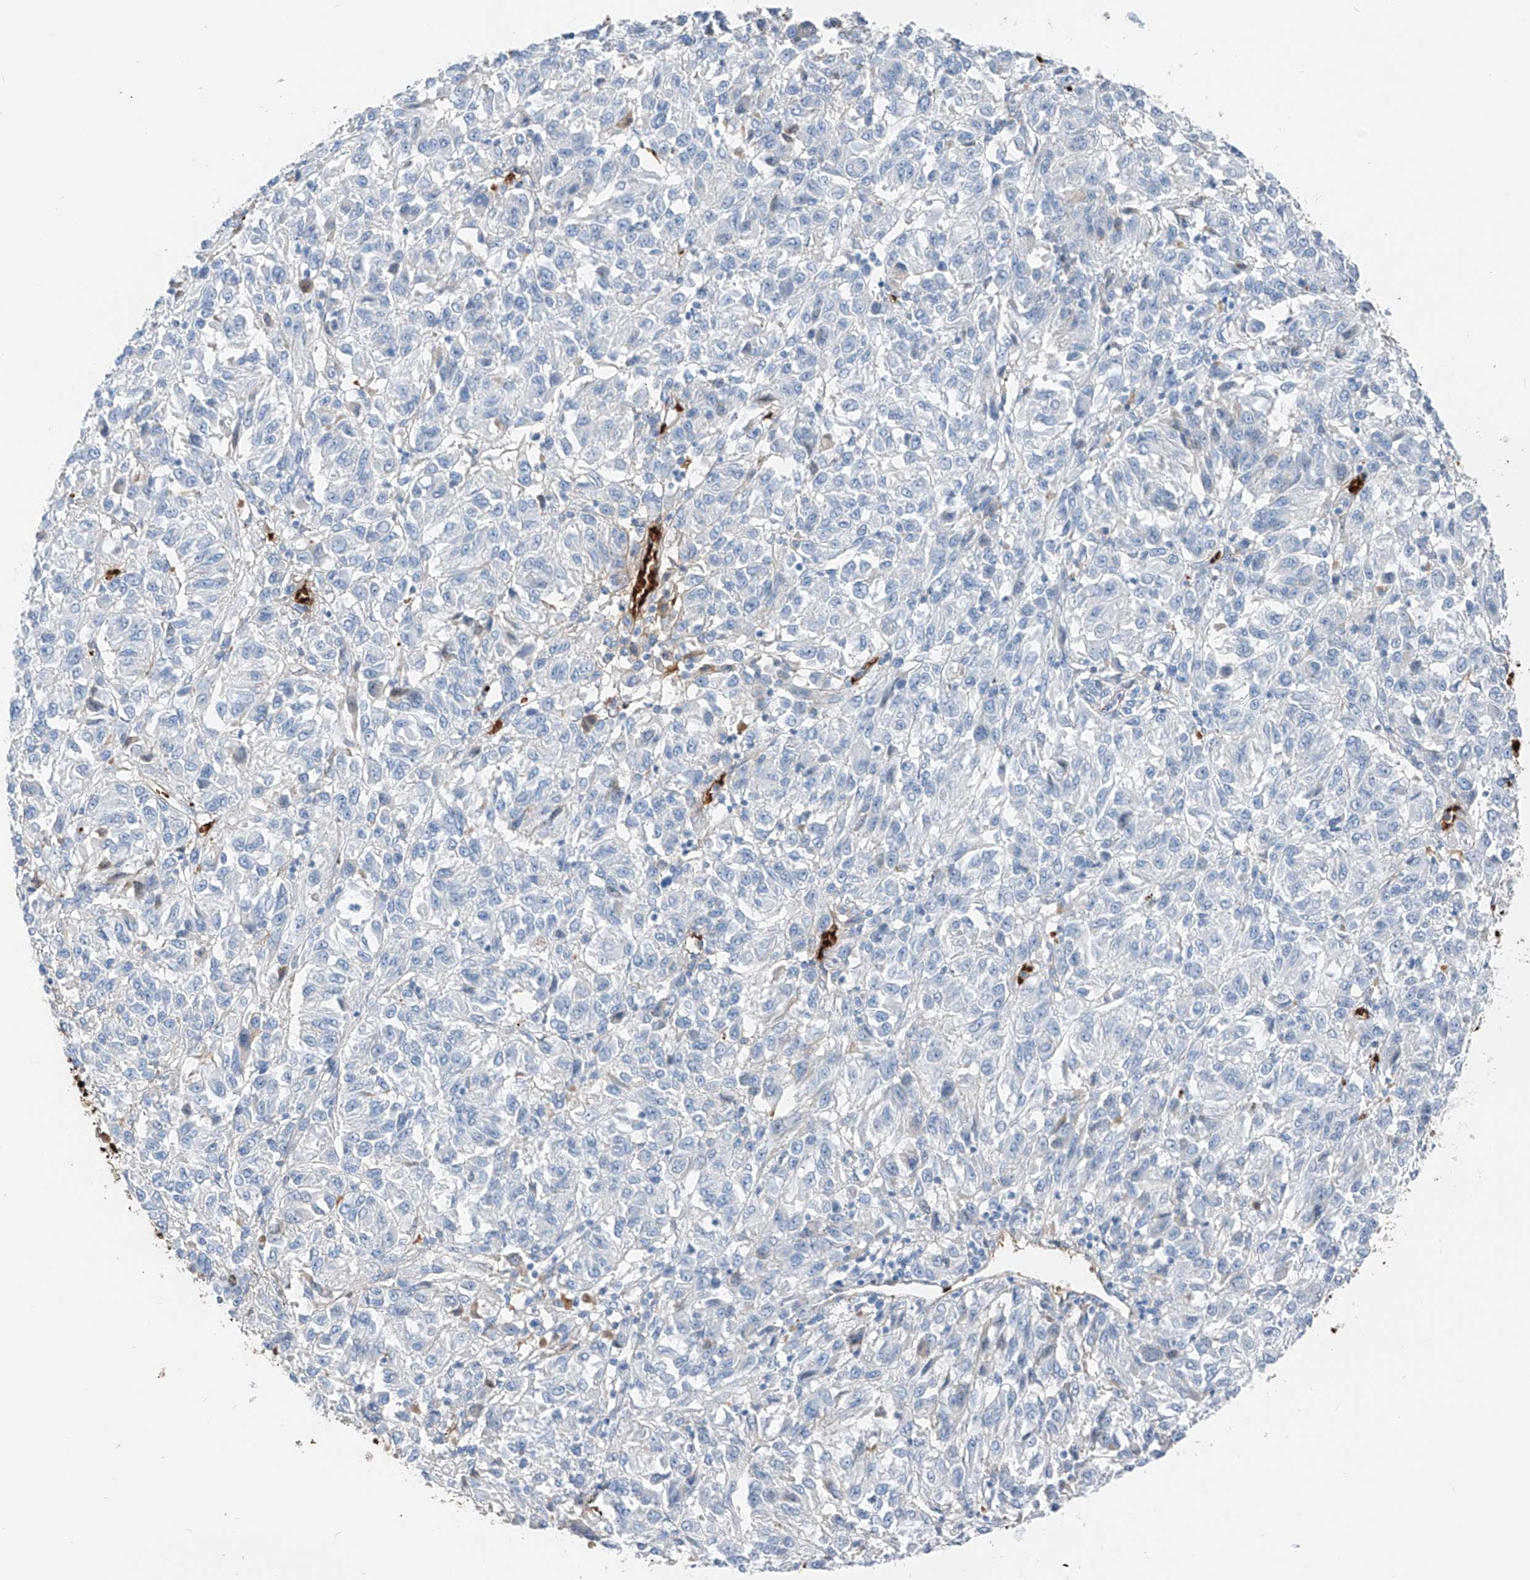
{"staining": {"intensity": "negative", "quantity": "none", "location": "none"}, "tissue": "melanoma", "cell_type": "Tumor cells", "image_type": "cancer", "snomed": [{"axis": "morphology", "description": "Malignant melanoma, Metastatic site"}, {"axis": "topography", "description": "Lung"}], "caption": "This is a micrograph of immunohistochemistry (IHC) staining of malignant melanoma (metastatic site), which shows no positivity in tumor cells.", "gene": "PRSS23", "patient": {"sex": "male", "age": 64}}